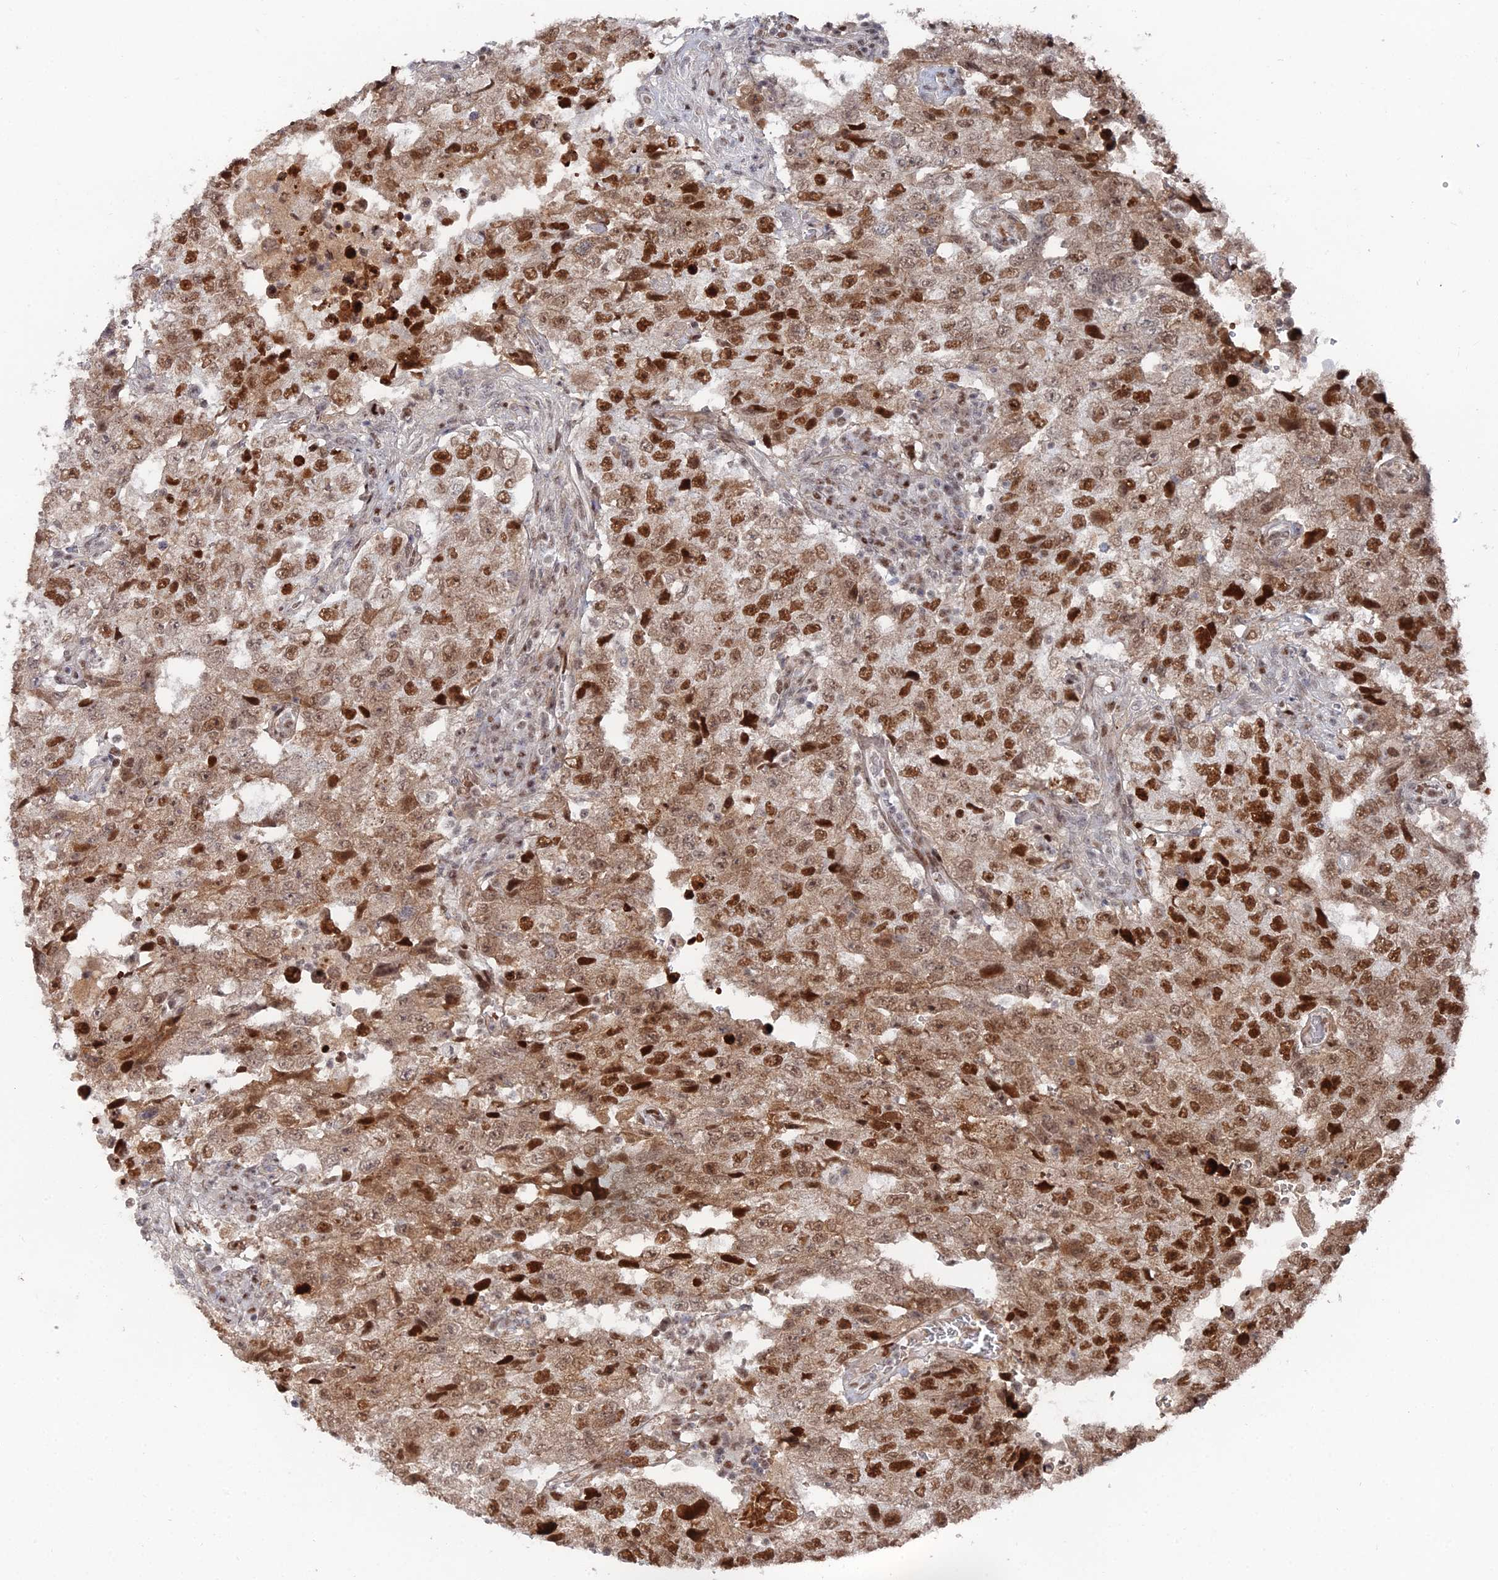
{"staining": {"intensity": "strong", "quantity": ">75%", "location": "nuclear"}, "tissue": "testis cancer", "cell_type": "Tumor cells", "image_type": "cancer", "snomed": [{"axis": "morphology", "description": "Carcinoma, Embryonal, NOS"}, {"axis": "topography", "description": "Testis"}], "caption": "Testis cancer stained with immunohistochemistry shows strong nuclear expression in about >75% of tumor cells.", "gene": "GSC2", "patient": {"sex": "male", "age": 26}}